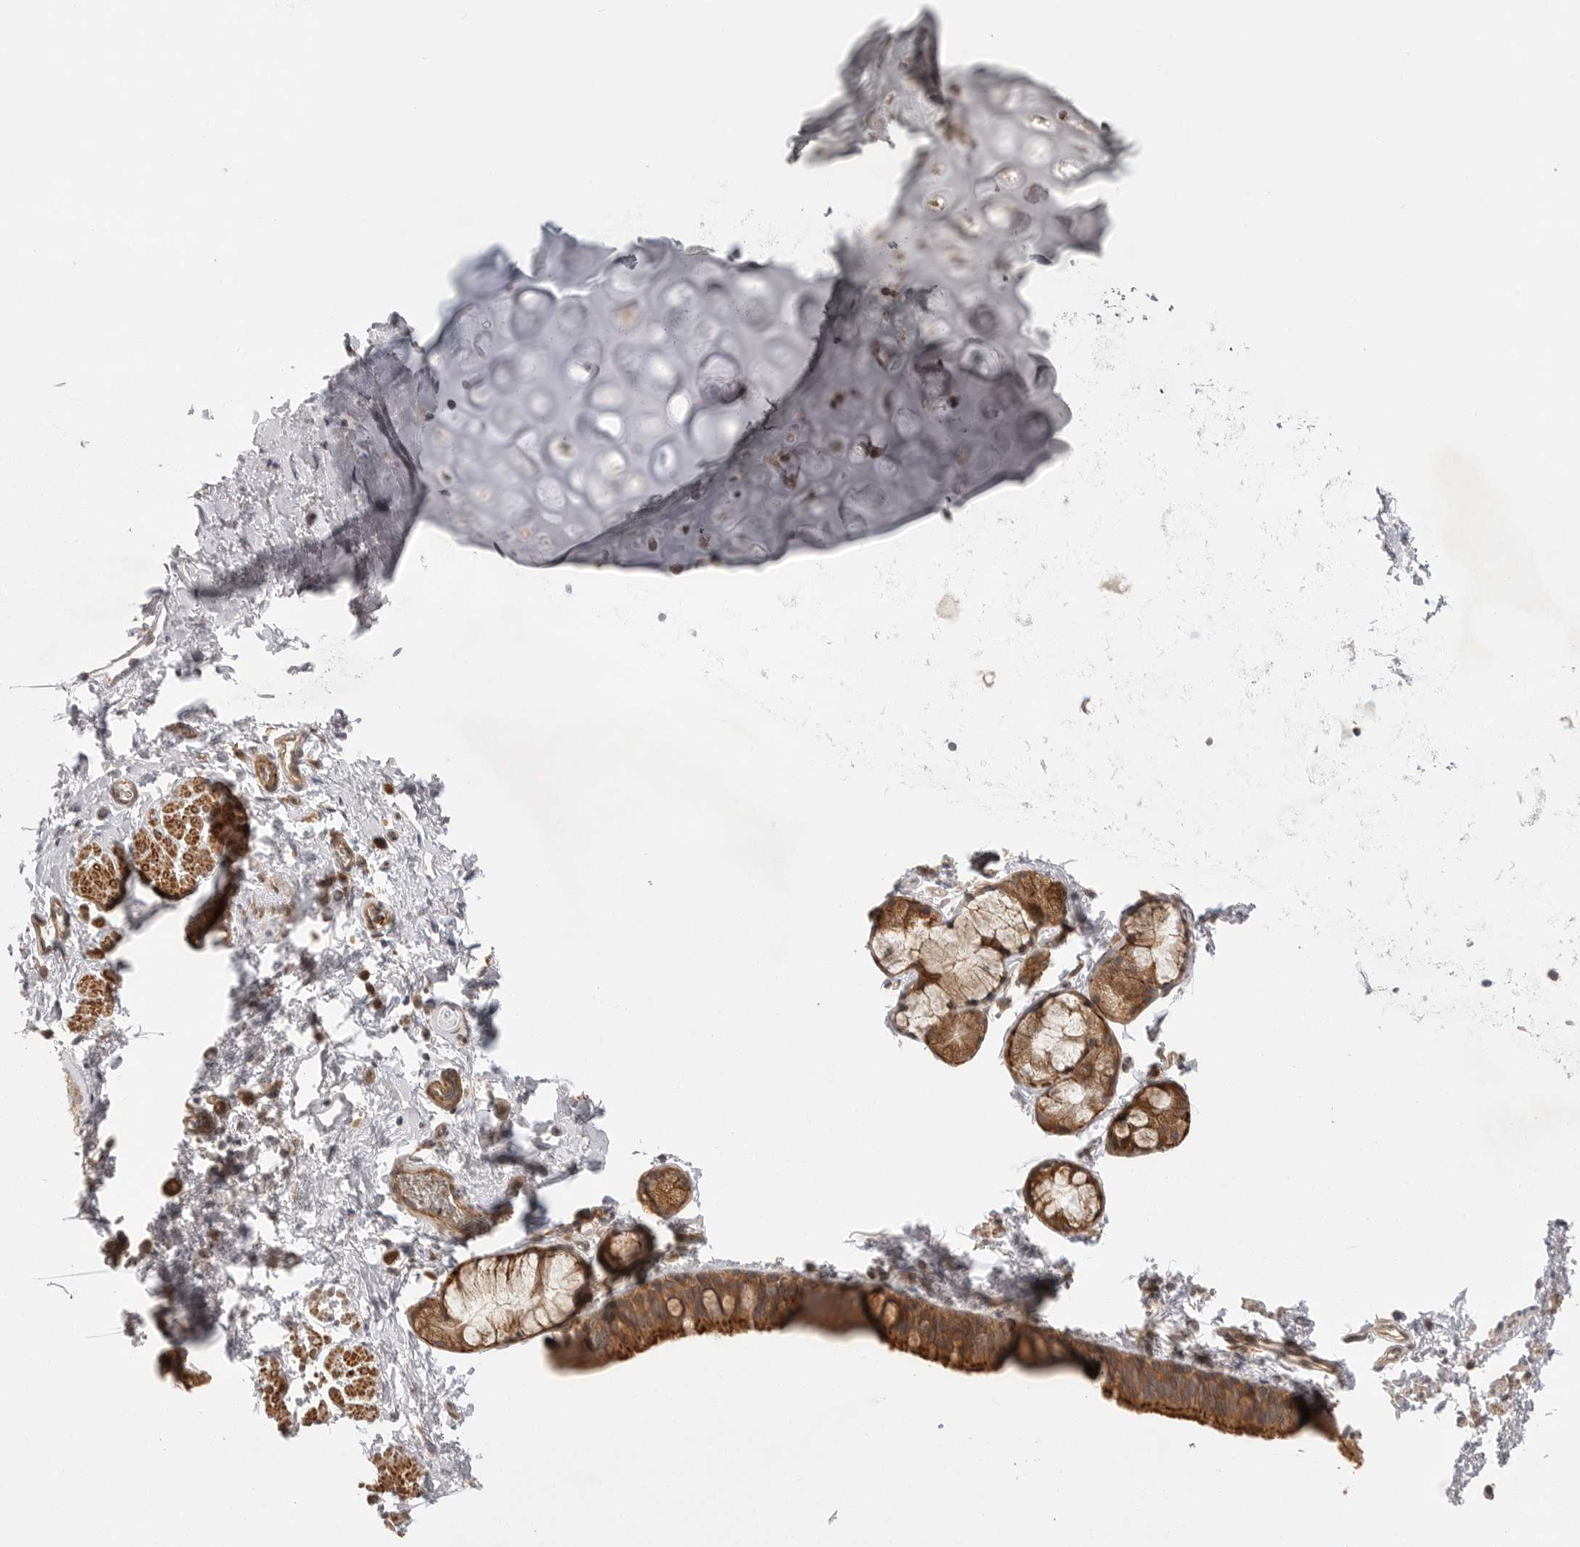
{"staining": {"intensity": "strong", "quantity": ">75%", "location": "cytoplasmic/membranous"}, "tissue": "bronchus", "cell_type": "Respiratory epithelial cells", "image_type": "normal", "snomed": [{"axis": "morphology", "description": "Normal tissue, NOS"}, {"axis": "topography", "description": "Cartilage tissue"}, {"axis": "topography", "description": "Bronchus"}, {"axis": "topography", "description": "Lung"}], "caption": "Protein expression analysis of normal bronchus demonstrates strong cytoplasmic/membranous staining in approximately >75% of respiratory epithelial cells. The staining is performed using DAB (3,3'-diaminobenzidine) brown chromogen to label protein expression. The nuclei are counter-stained blue using hematoxylin.", "gene": "CCPG1", "patient": {"sex": "male", "age": 64}}